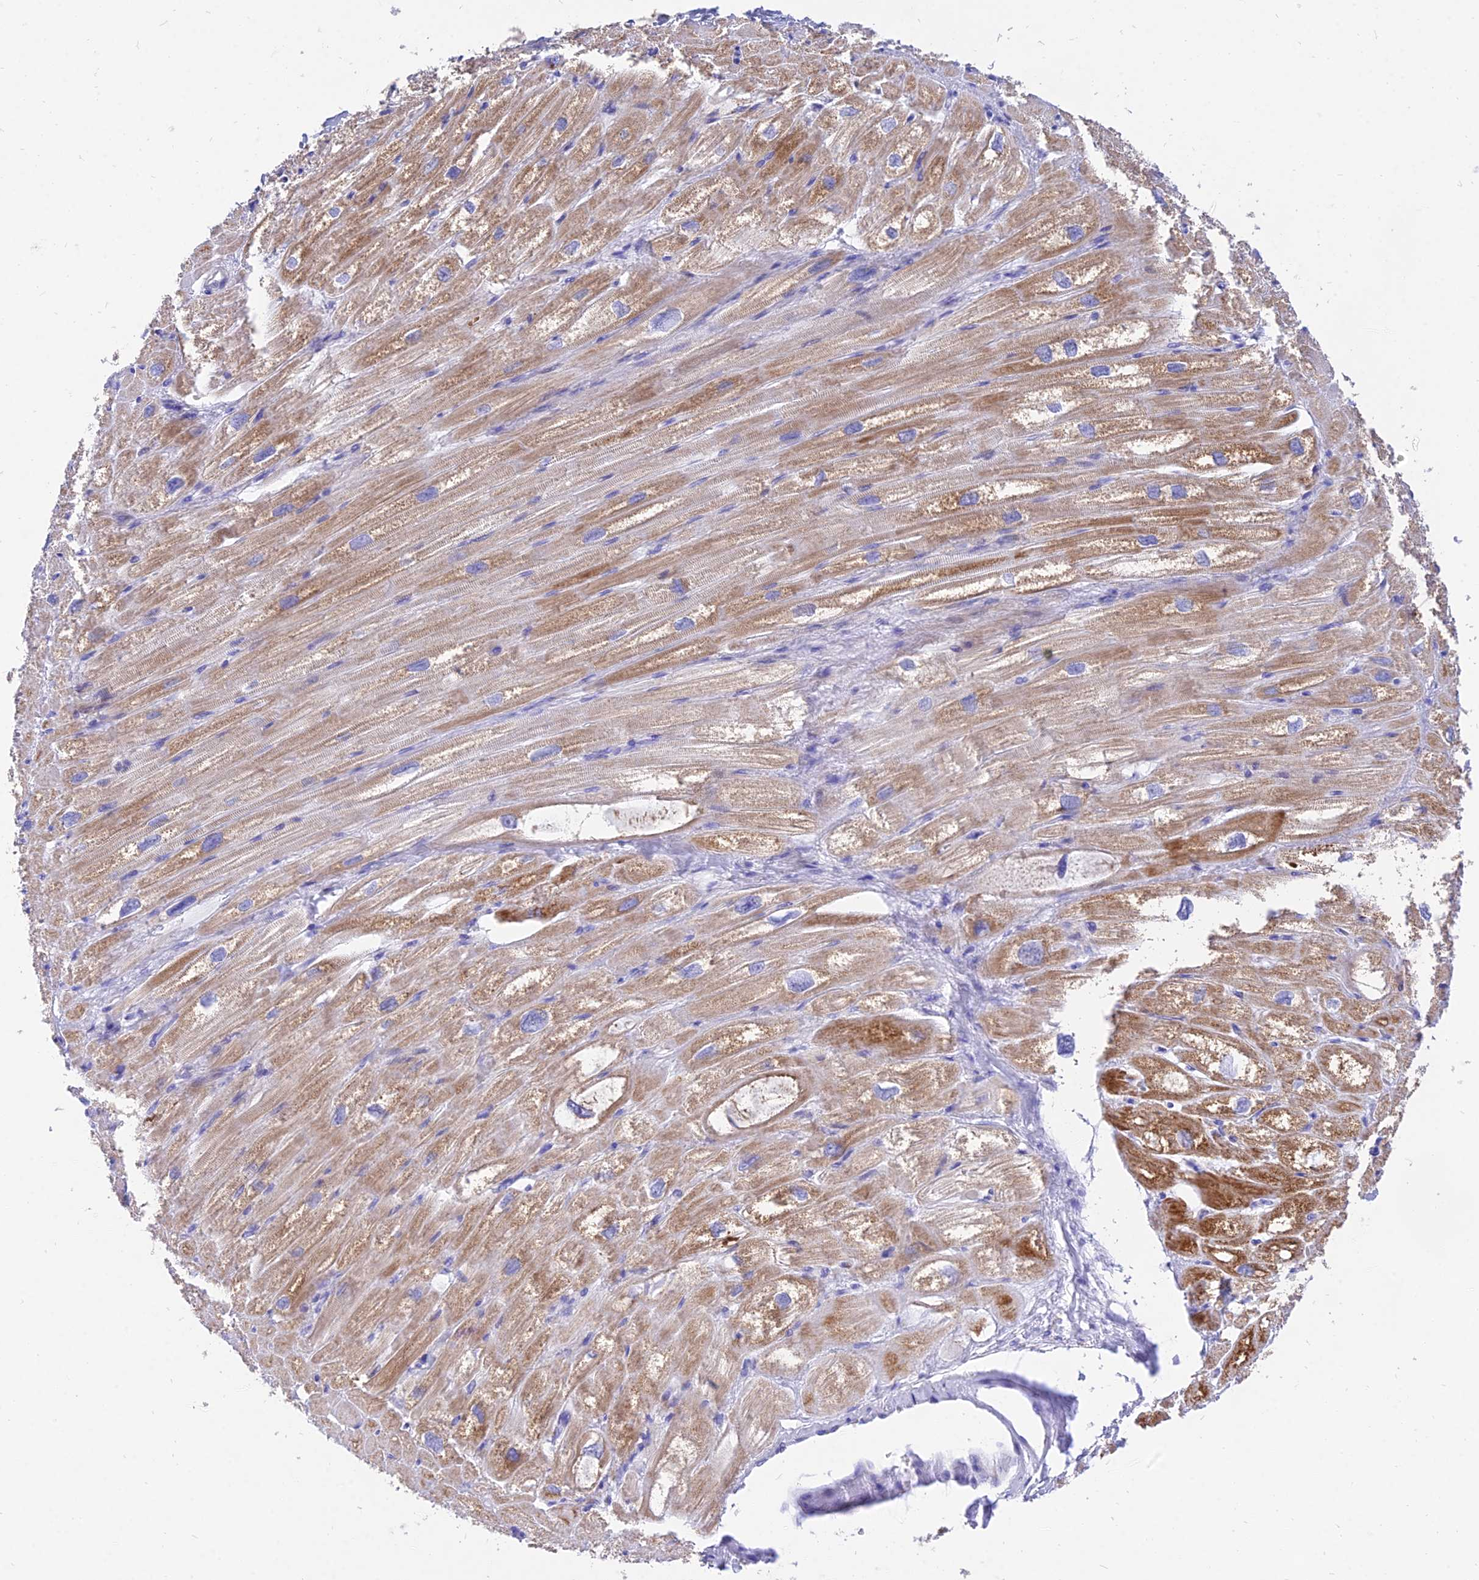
{"staining": {"intensity": "moderate", "quantity": ">75%", "location": "cytoplasmic/membranous"}, "tissue": "heart muscle", "cell_type": "Cardiomyocytes", "image_type": "normal", "snomed": [{"axis": "morphology", "description": "Normal tissue, NOS"}, {"axis": "topography", "description": "Heart"}], "caption": "This image demonstrates benign heart muscle stained with immunohistochemistry (IHC) to label a protein in brown. The cytoplasmic/membranous of cardiomyocytes show moderate positivity for the protein. Nuclei are counter-stained blue.", "gene": "PKN3", "patient": {"sex": "male", "age": 50}}